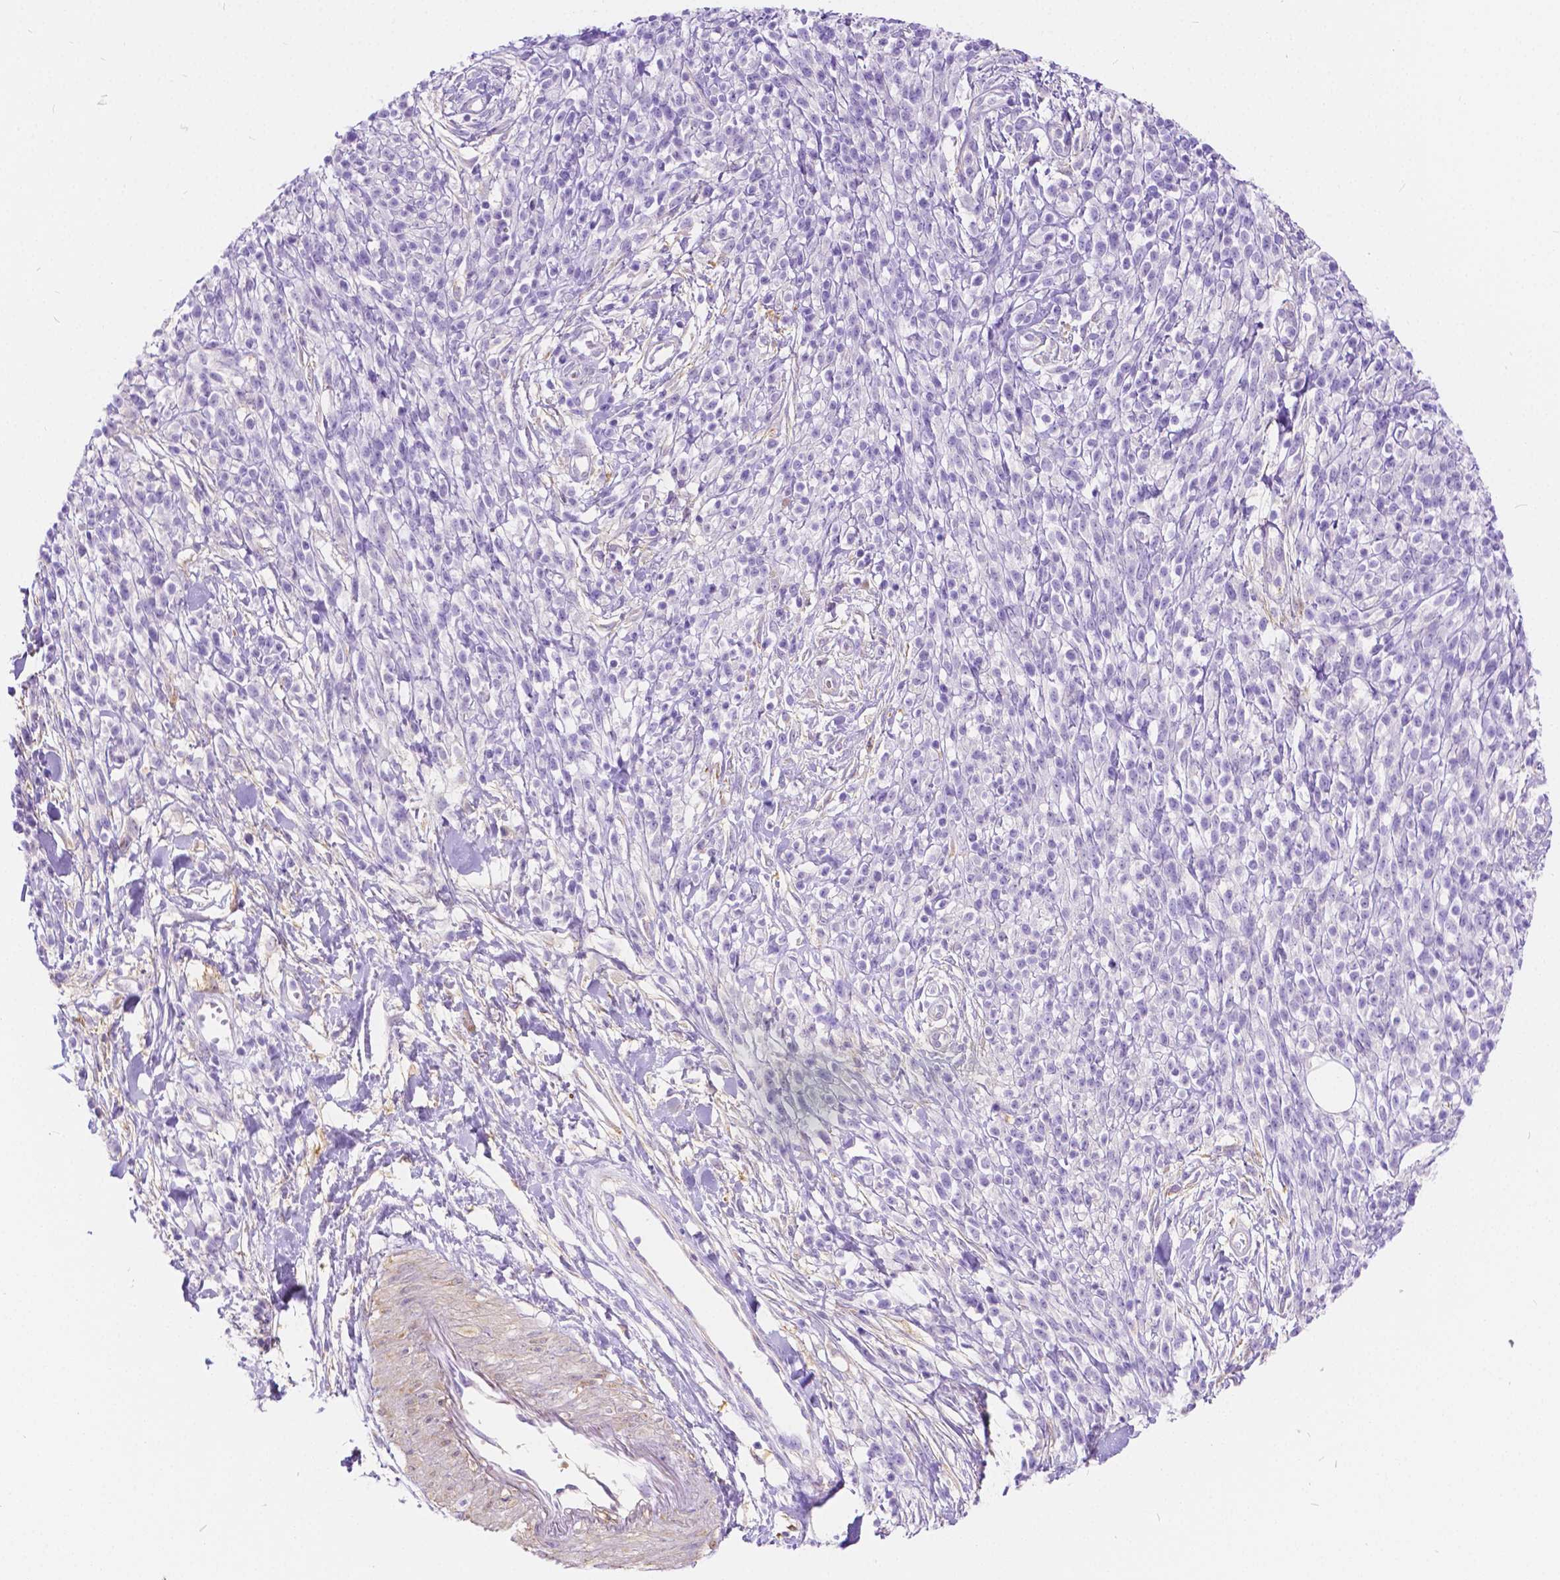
{"staining": {"intensity": "negative", "quantity": "none", "location": "none"}, "tissue": "melanoma", "cell_type": "Tumor cells", "image_type": "cancer", "snomed": [{"axis": "morphology", "description": "Malignant melanoma, NOS"}, {"axis": "topography", "description": "Skin"}, {"axis": "topography", "description": "Skin of trunk"}], "caption": "Immunohistochemical staining of human melanoma reveals no significant expression in tumor cells.", "gene": "CHRM1", "patient": {"sex": "male", "age": 74}}